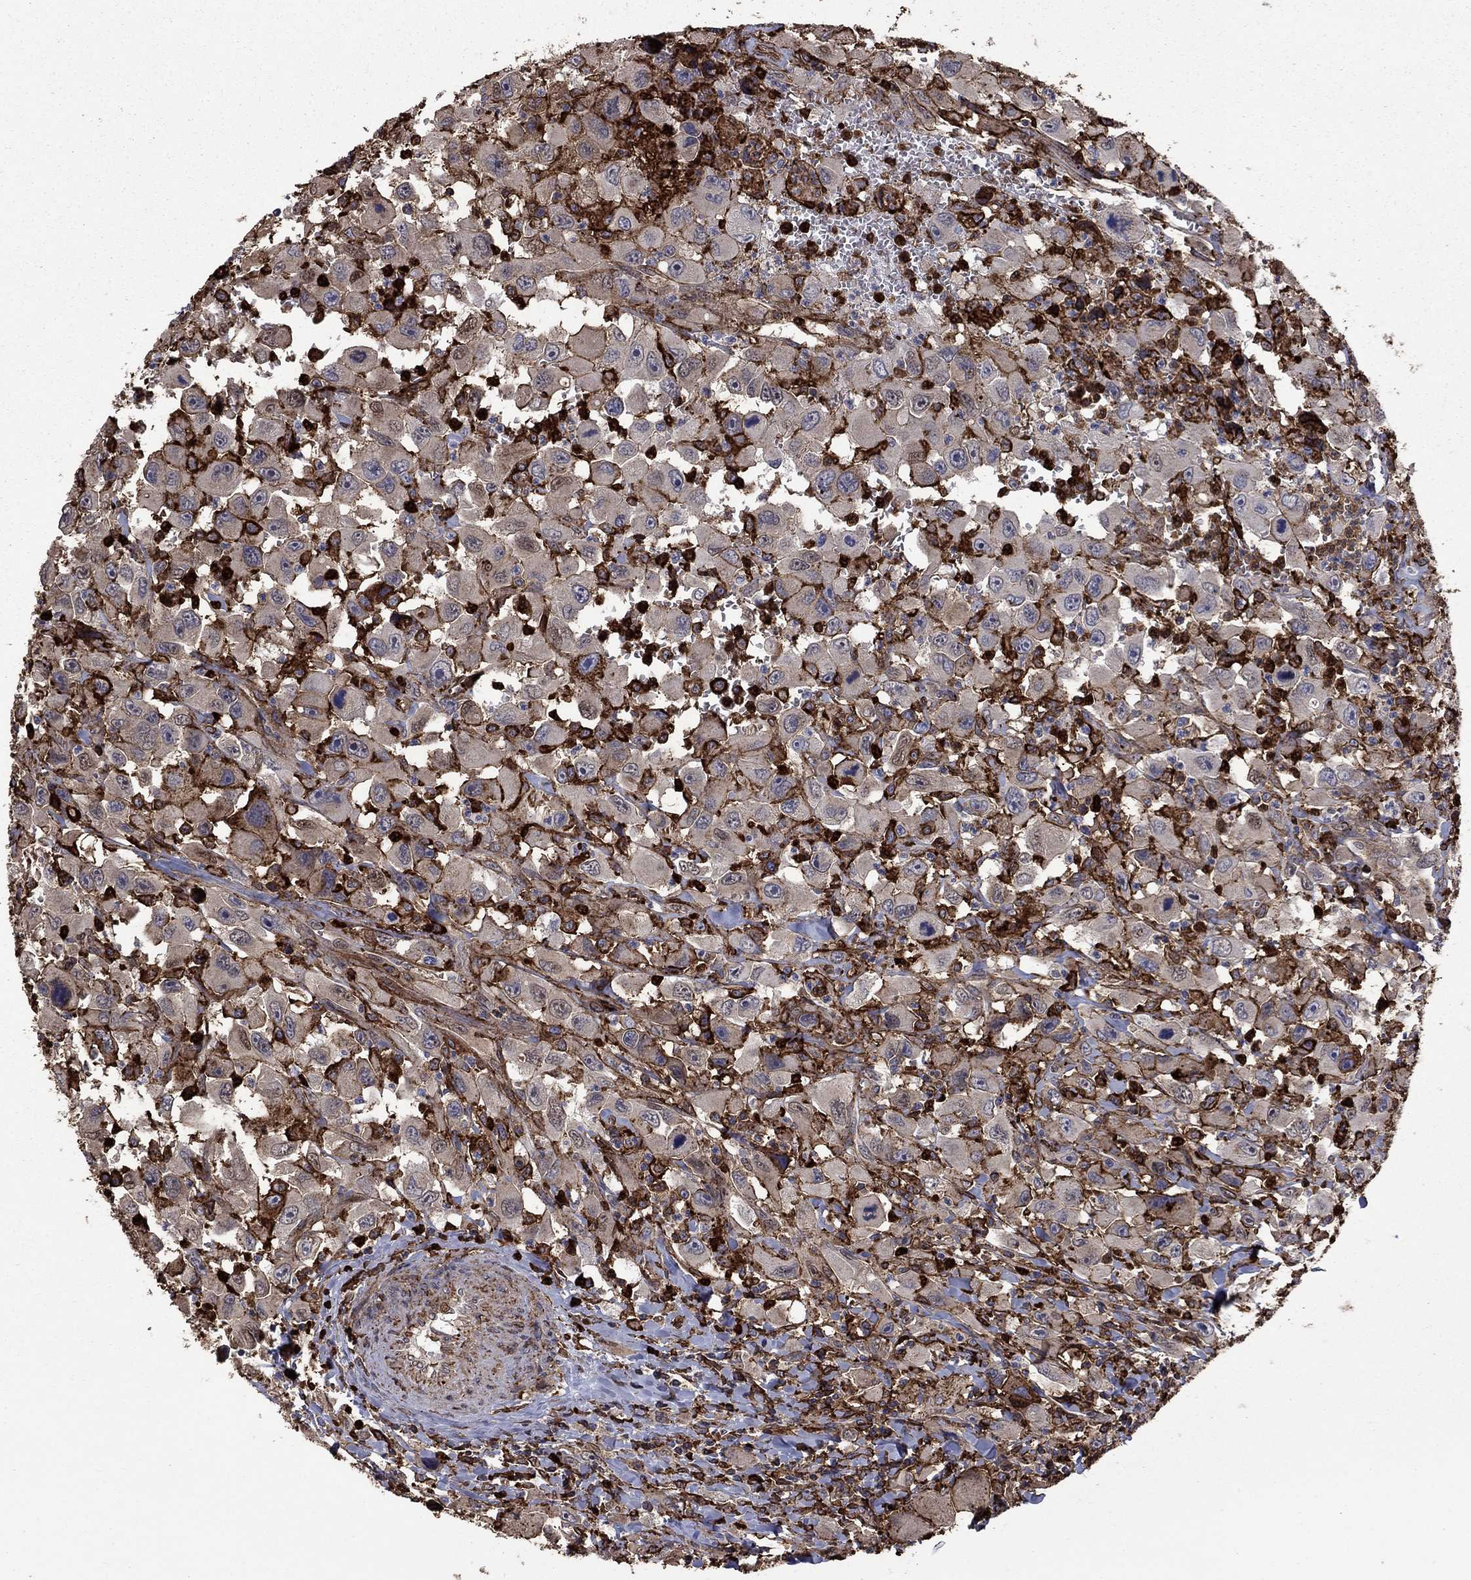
{"staining": {"intensity": "strong", "quantity": "25%-75%", "location": "cytoplasmic/membranous"}, "tissue": "head and neck cancer", "cell_type": "Tumor cells", "image_type": "cancer", "snomed": [{"axis": "morphology", "description": "Squamous cell carcinoma, NOS"}, {"axis": "morphology", "description": "Squamous cell carcinoma, metastatic, NOS"}, {"axis": "topography", "description": "Oral tissue"}, {"axis": "topography", "description": "Head-Neck"}], "caption": "Strong cytoplasmic/membranous staining for a protein is appreciated in approximately 25%-75% of tumor cells of head and neck metastatic squamous cell carcinoma using IHC.", "gene": "PLAU", "patient": {"sex": "female", "age": 85}}